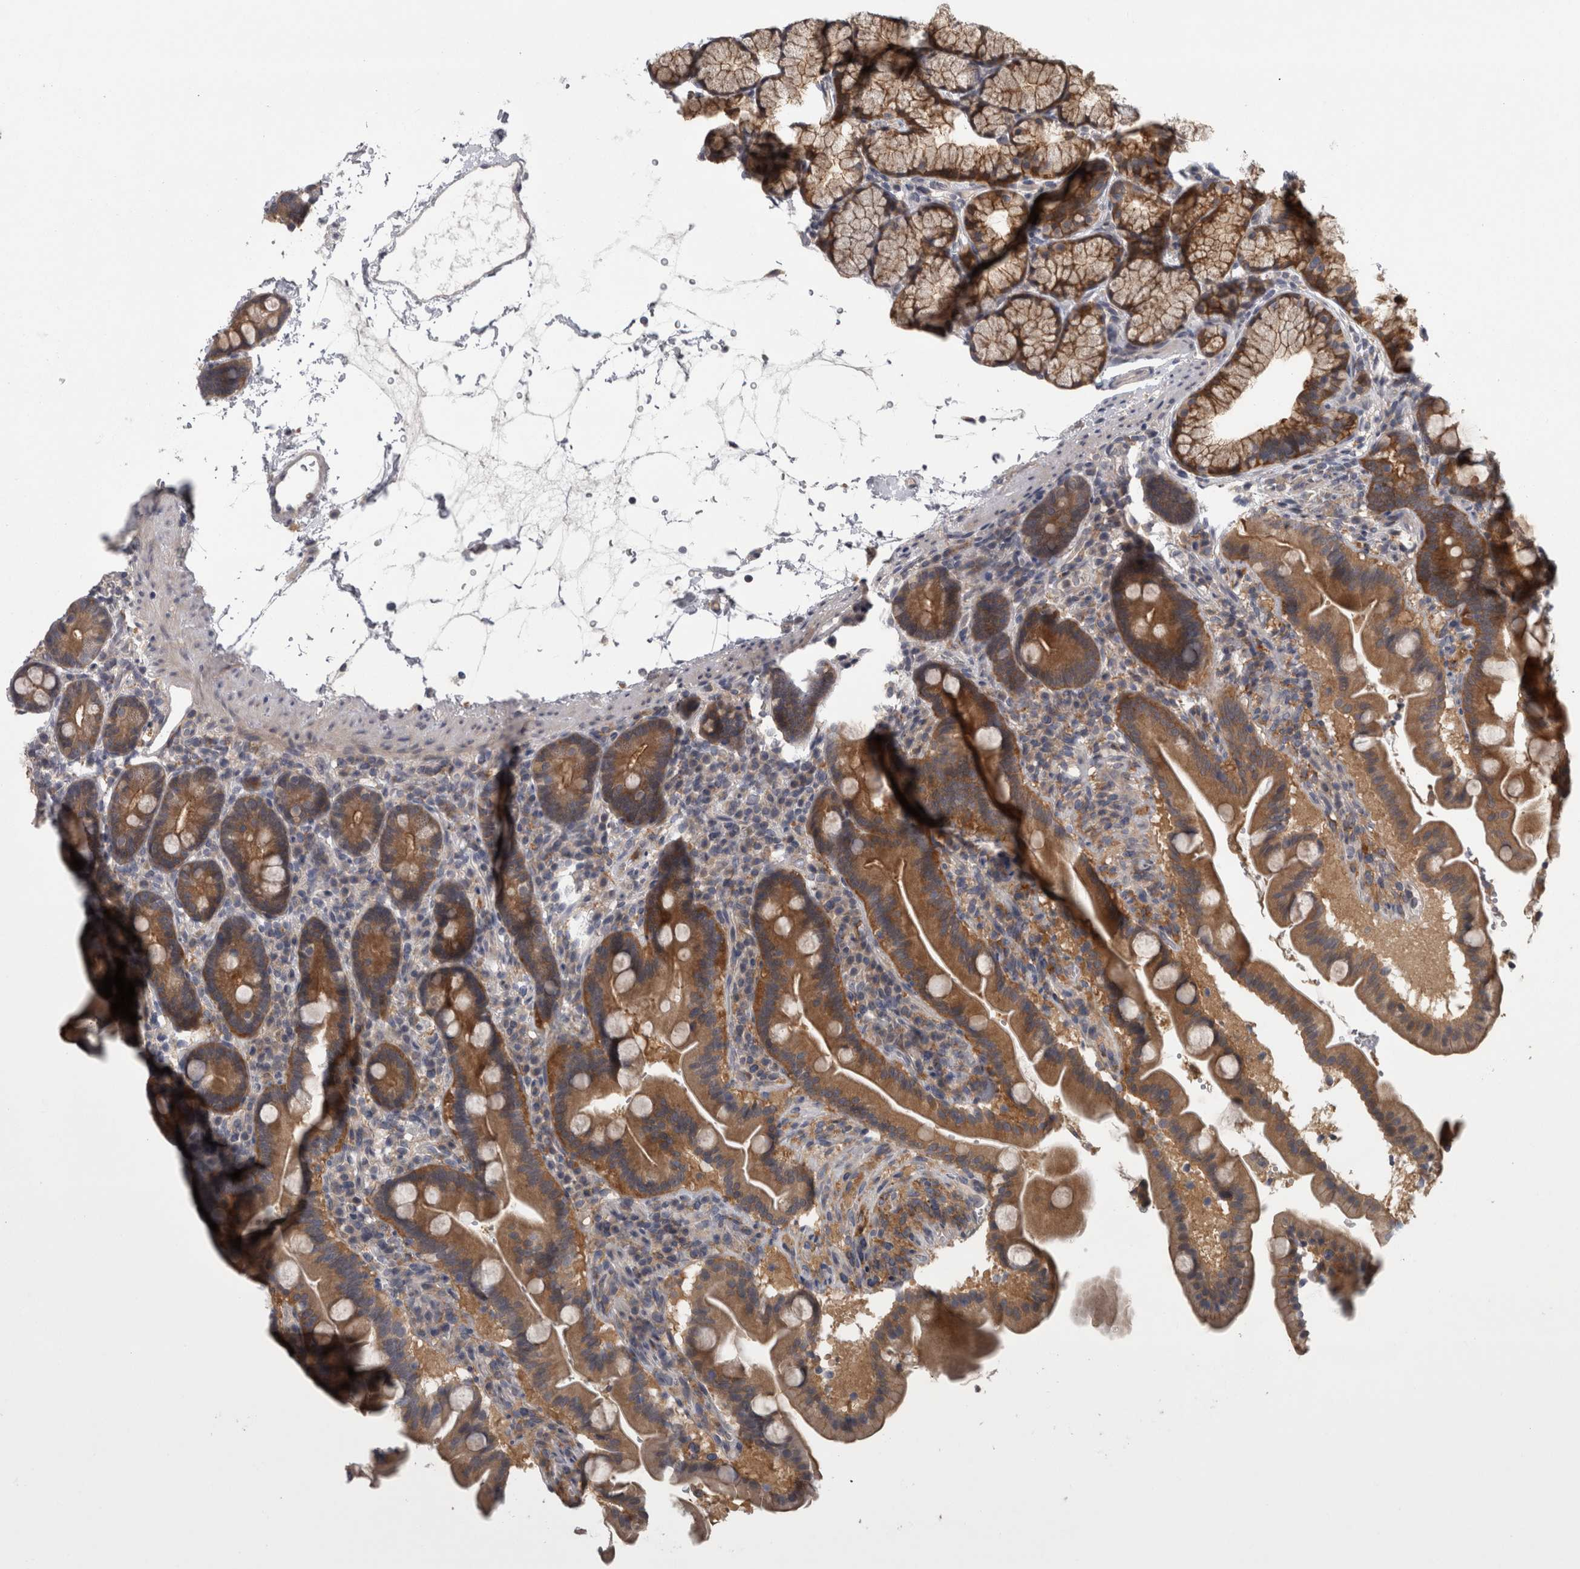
{"staining": {"intensity": "moderate", "quantity": ">75%", "location": "cytoplasmic/membranous"}, "tissue": "duodenum", "cell_type": "Glandular cells", "image_type": "normal", "snomed": [{"axis": "morphology", "description": "Normal tissue, NOS"}, {"axis": "topography", "description": "Duodenum"}], "caption": "IHC image of normal duodenum stained for a protein (brown), which reveals medium levels of moderate cytoplasmic/membranous expression in approximately >75% of glandular cells.", "gene": "PRKCI", "patient": {"sex": "male", "age": 54}}